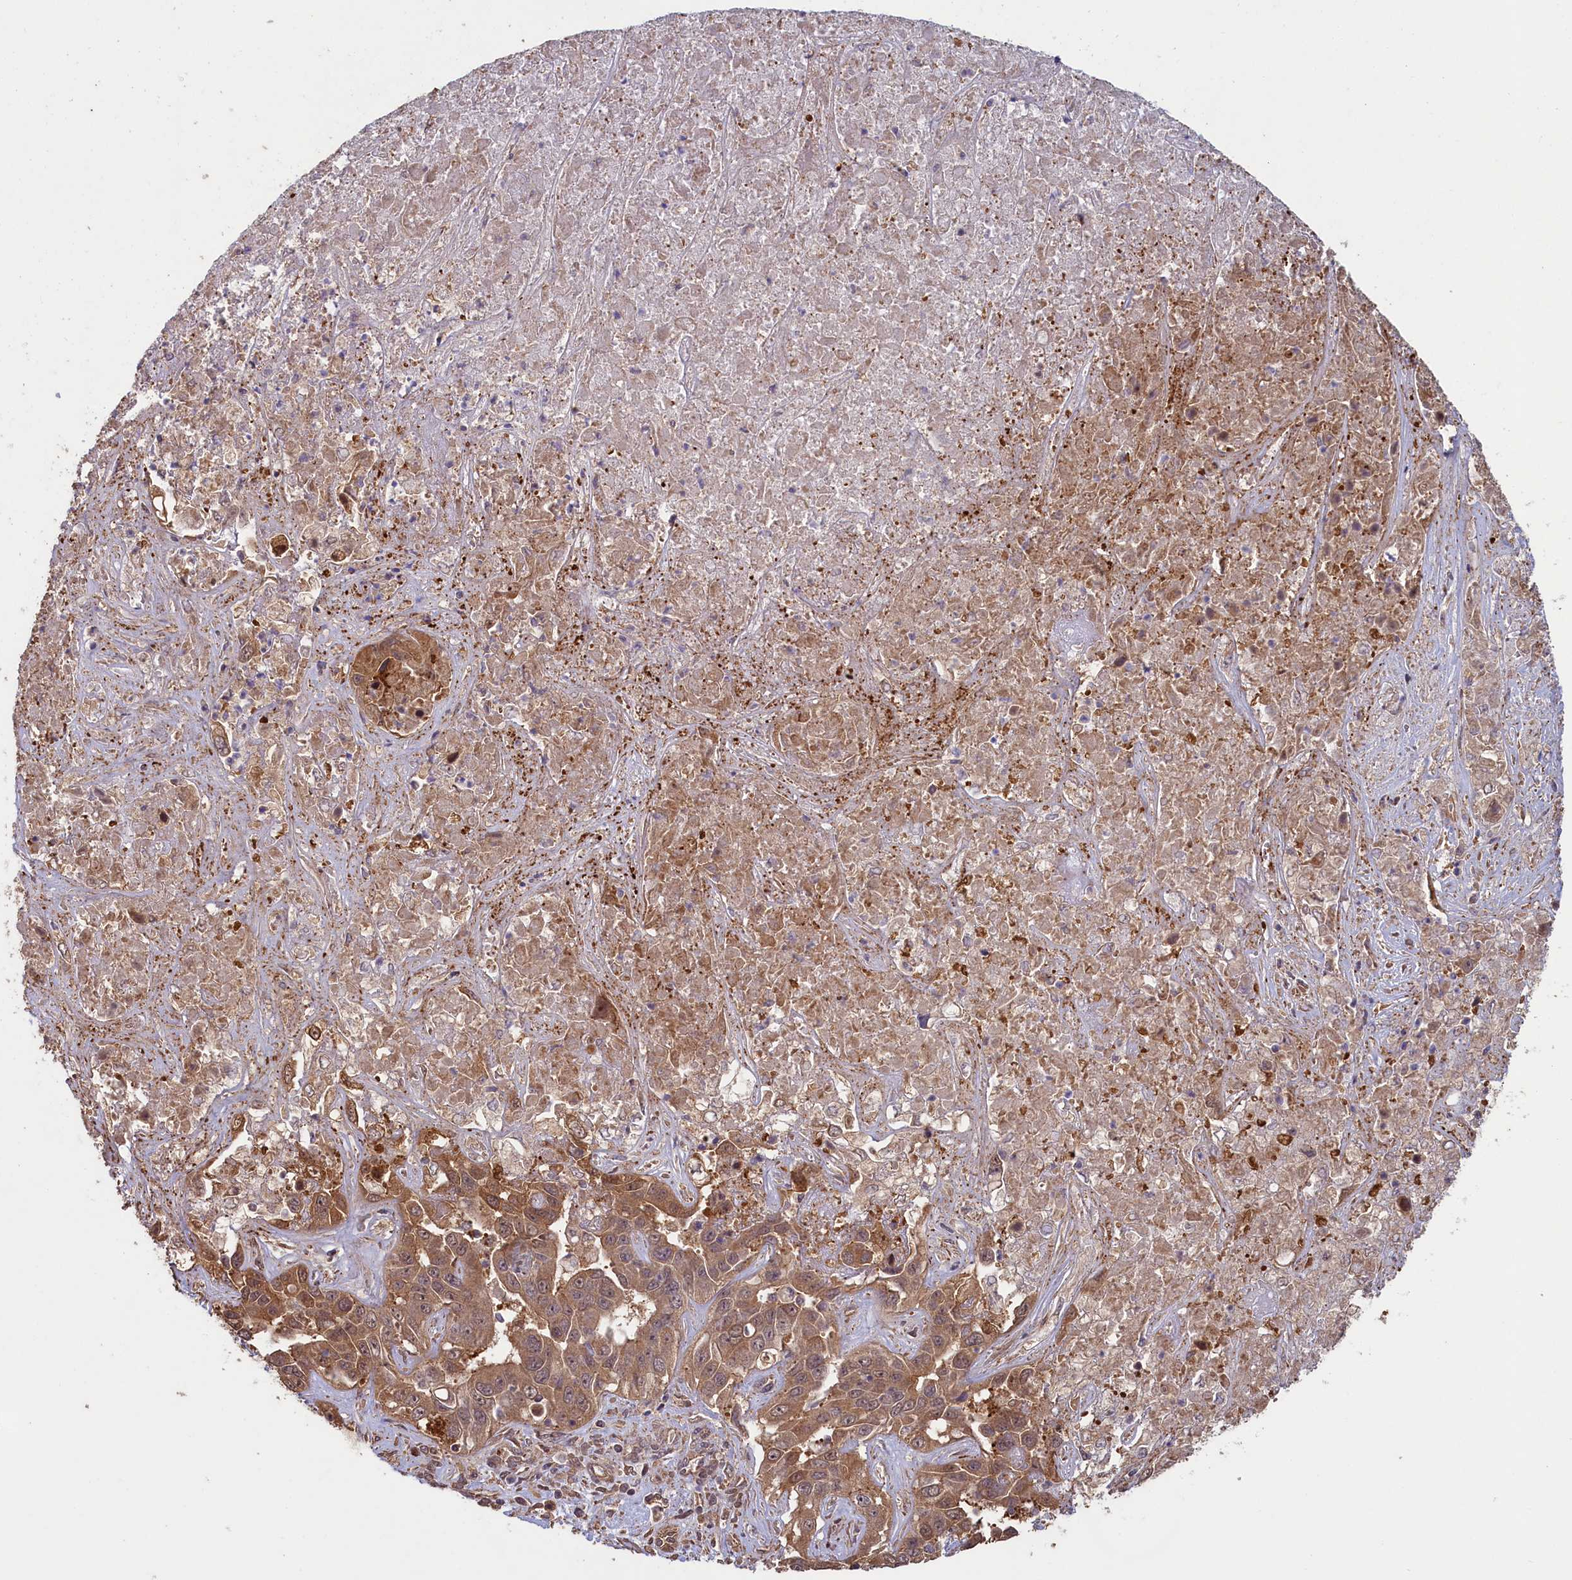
{"staining": {"intensity": "moderate", "quantity": ">75%", "location": "cytoplasmic/membranous"}, "tissue": "liver cancer", "cell_type": "Tumor cells", "image_type": "cancer", "snomed": [{"axis": "morphology", "description": "Cholangiocarcinoma"}, {"axis": "topography", "description": "Liver"}], "caption": "Brown immunohistochemical staining in human cholangiocarcinoma (liver) reveals moderate cytoplasmic/membranous staining in about >75% of tumor cells. (DAB = brown stain, brightfield microscopy at high magnification).", "gene": "CIAO2B", "patient": {"sex": "female", "age": 52}}